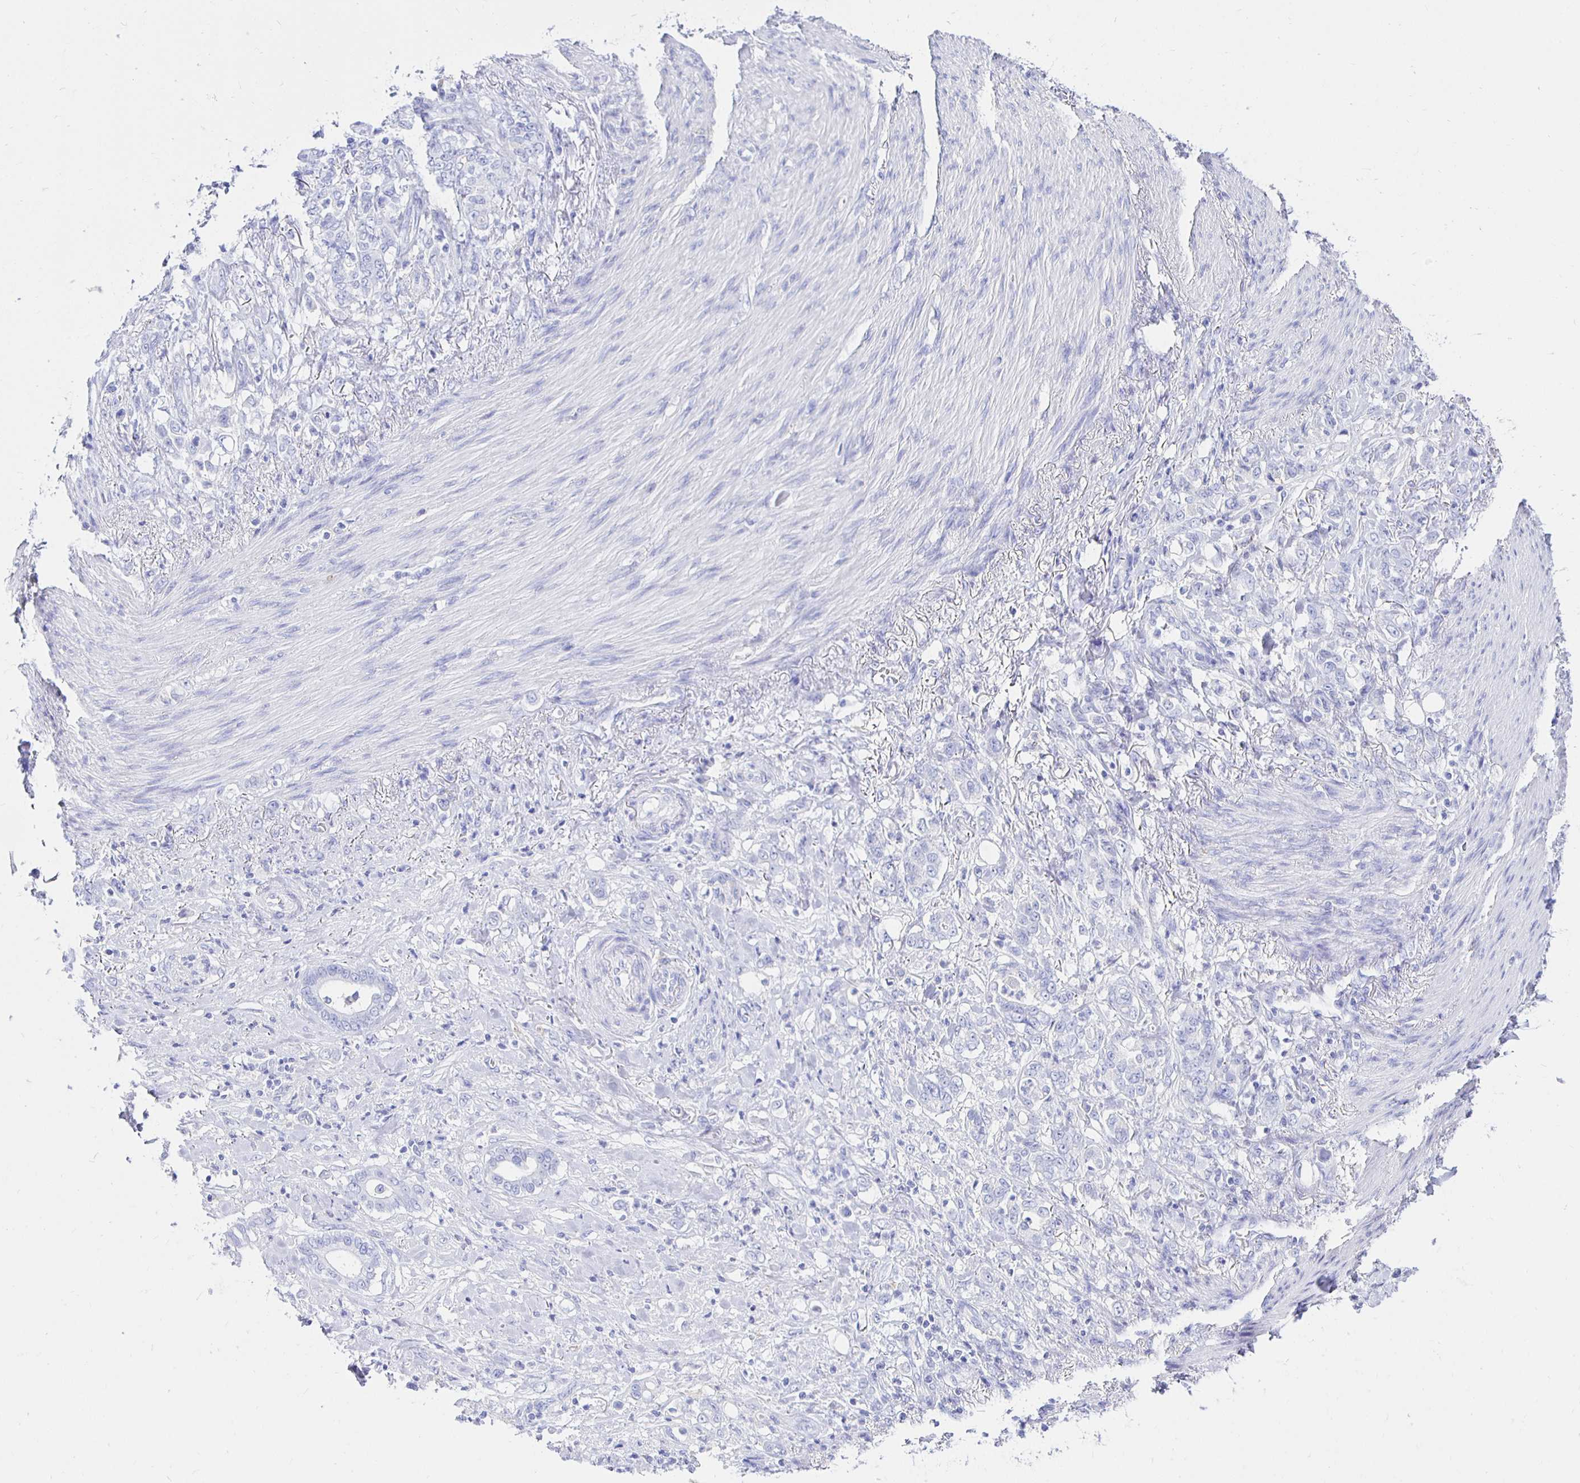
{"staining": {"intensity": "negative", "quantity": "none", "location": "none"}, "tissue": "stomach cancer", "cell_type": "Tumor cells", "image_type": "cancer", "snomed": [{"axis": "morphology", "description": "Adenocarcinoma, NOS"}, {"axis": "topography", "description": "Stomach"}], "caption": "The micrograph demonstrates no staining of tumor cells in stomach cancer. The staining is performed using DAB brown chromogen with nuclei counter-stained in using hematoxylin.", "gene": "UMOD", "patient": {"sex": "female", "age": 79}}